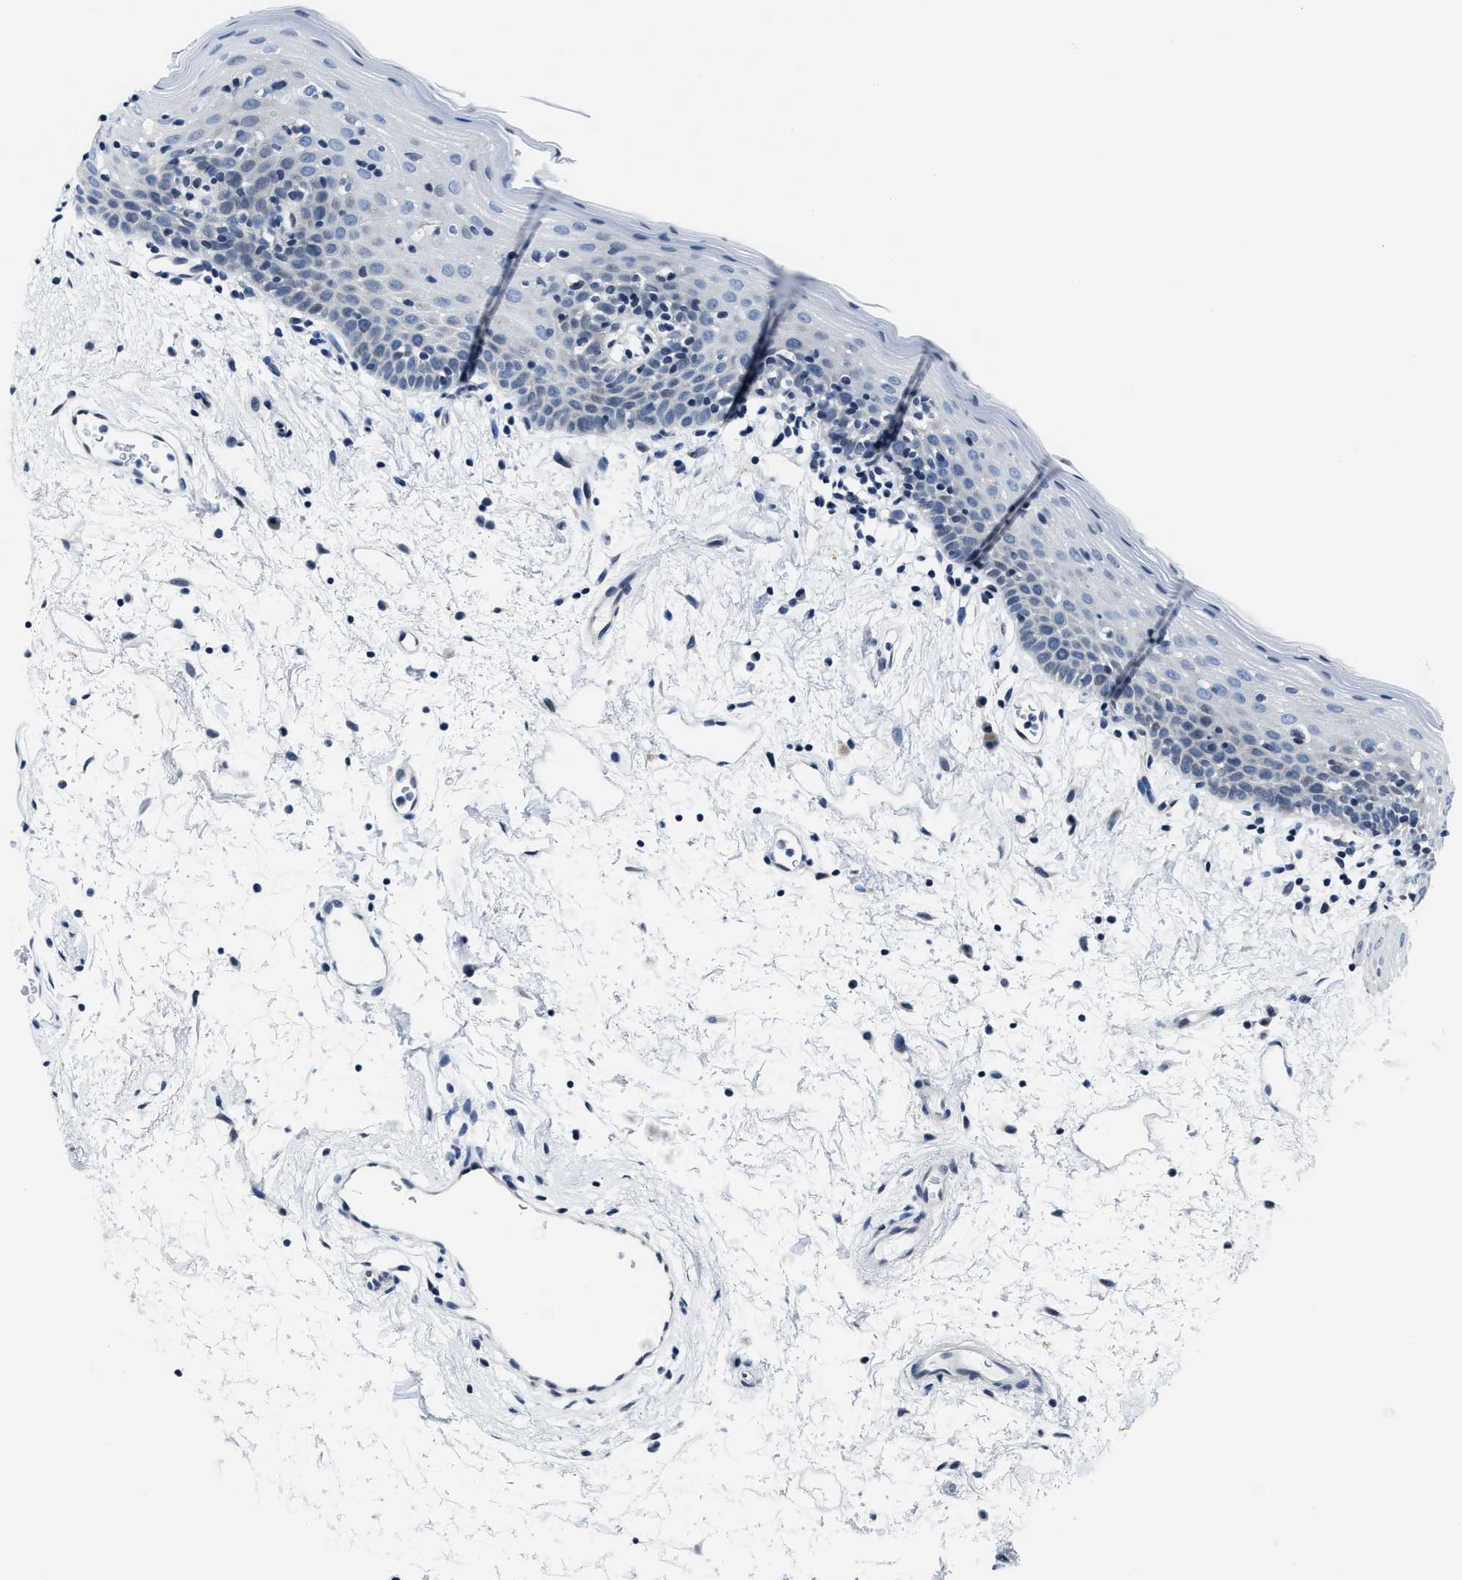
{"staining": {"intensity": "negative", "quantity": "none", "location": "none"}, "tissue": "oral mucosa", "cell_type": "Squamous epithelial cells", "image_type": "normal", "snomed": [{"axis": "morphology", "description": "Normal tissue, NOS"}, {"axis": "topography", "description": "Oral tissue"}], "caption": "Immunohistochemistry (IHC) image of normal oral mucosa stained for a protein (brown), which reveals no staining in squamous epithelial cells.", "gene": "ASZ1", "patient": {"sex": "male", "age": 66}}